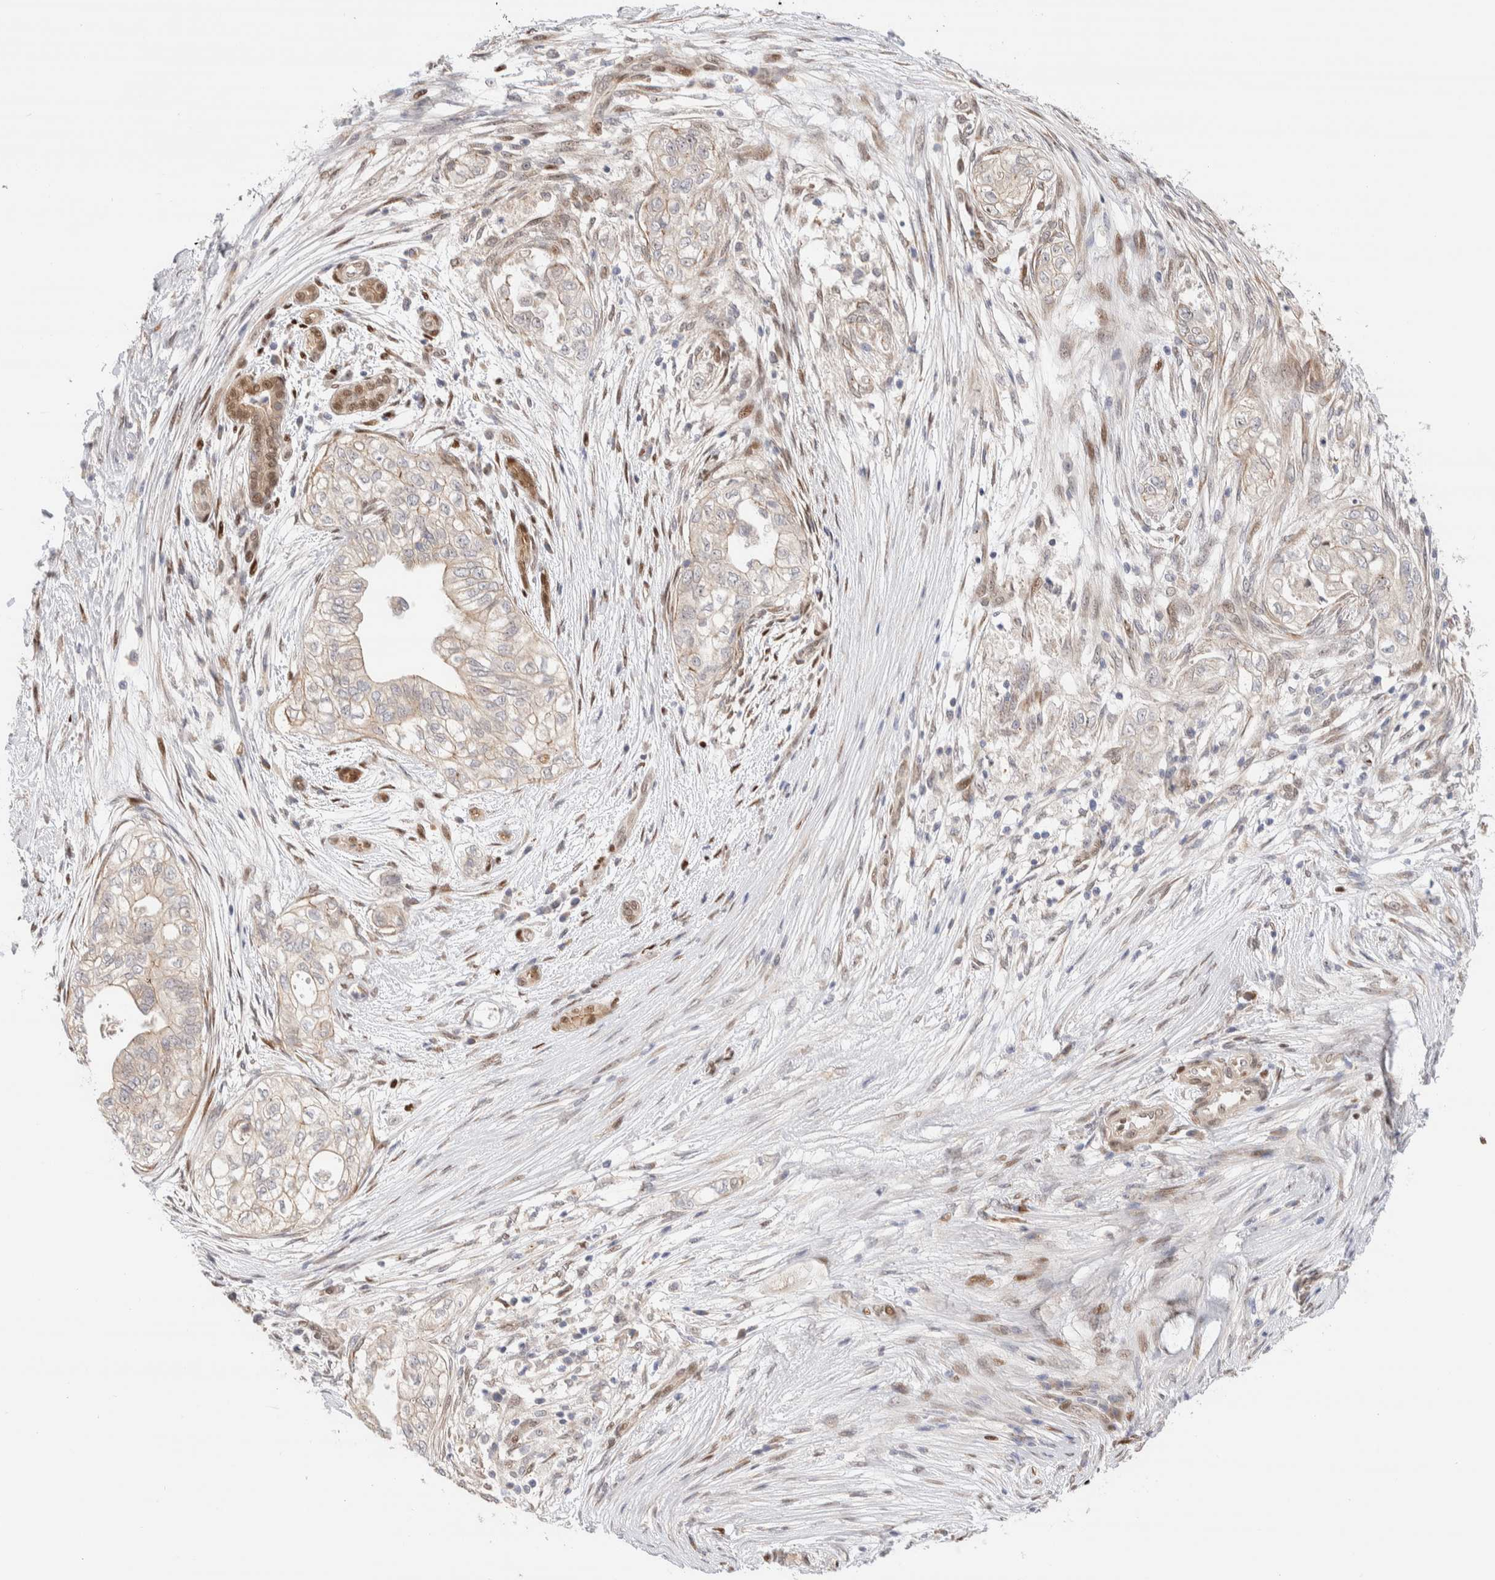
{"staining": {"intensity": "weak", "quantity": "25%-75%", "location": "cytoplasmic/membranous"}, "tissue": "pancreatic cancer", "cell_type": "Tumor cells", "image_type": "cancer", "snomed": [{"axis": "morphology", "description": "Adenocarcinoma, NOS"}, {"axis": "topography", "description": "Pancreas"}], "caption": "Immunohistochemical staining of human pancreatic adenocarcinoma shows weak cytoplasmic/membranous protein staining in about 25%-75% of tumor cells.", "gene": "NSMAF", "patient": {"sex": "male", "age": 72}}